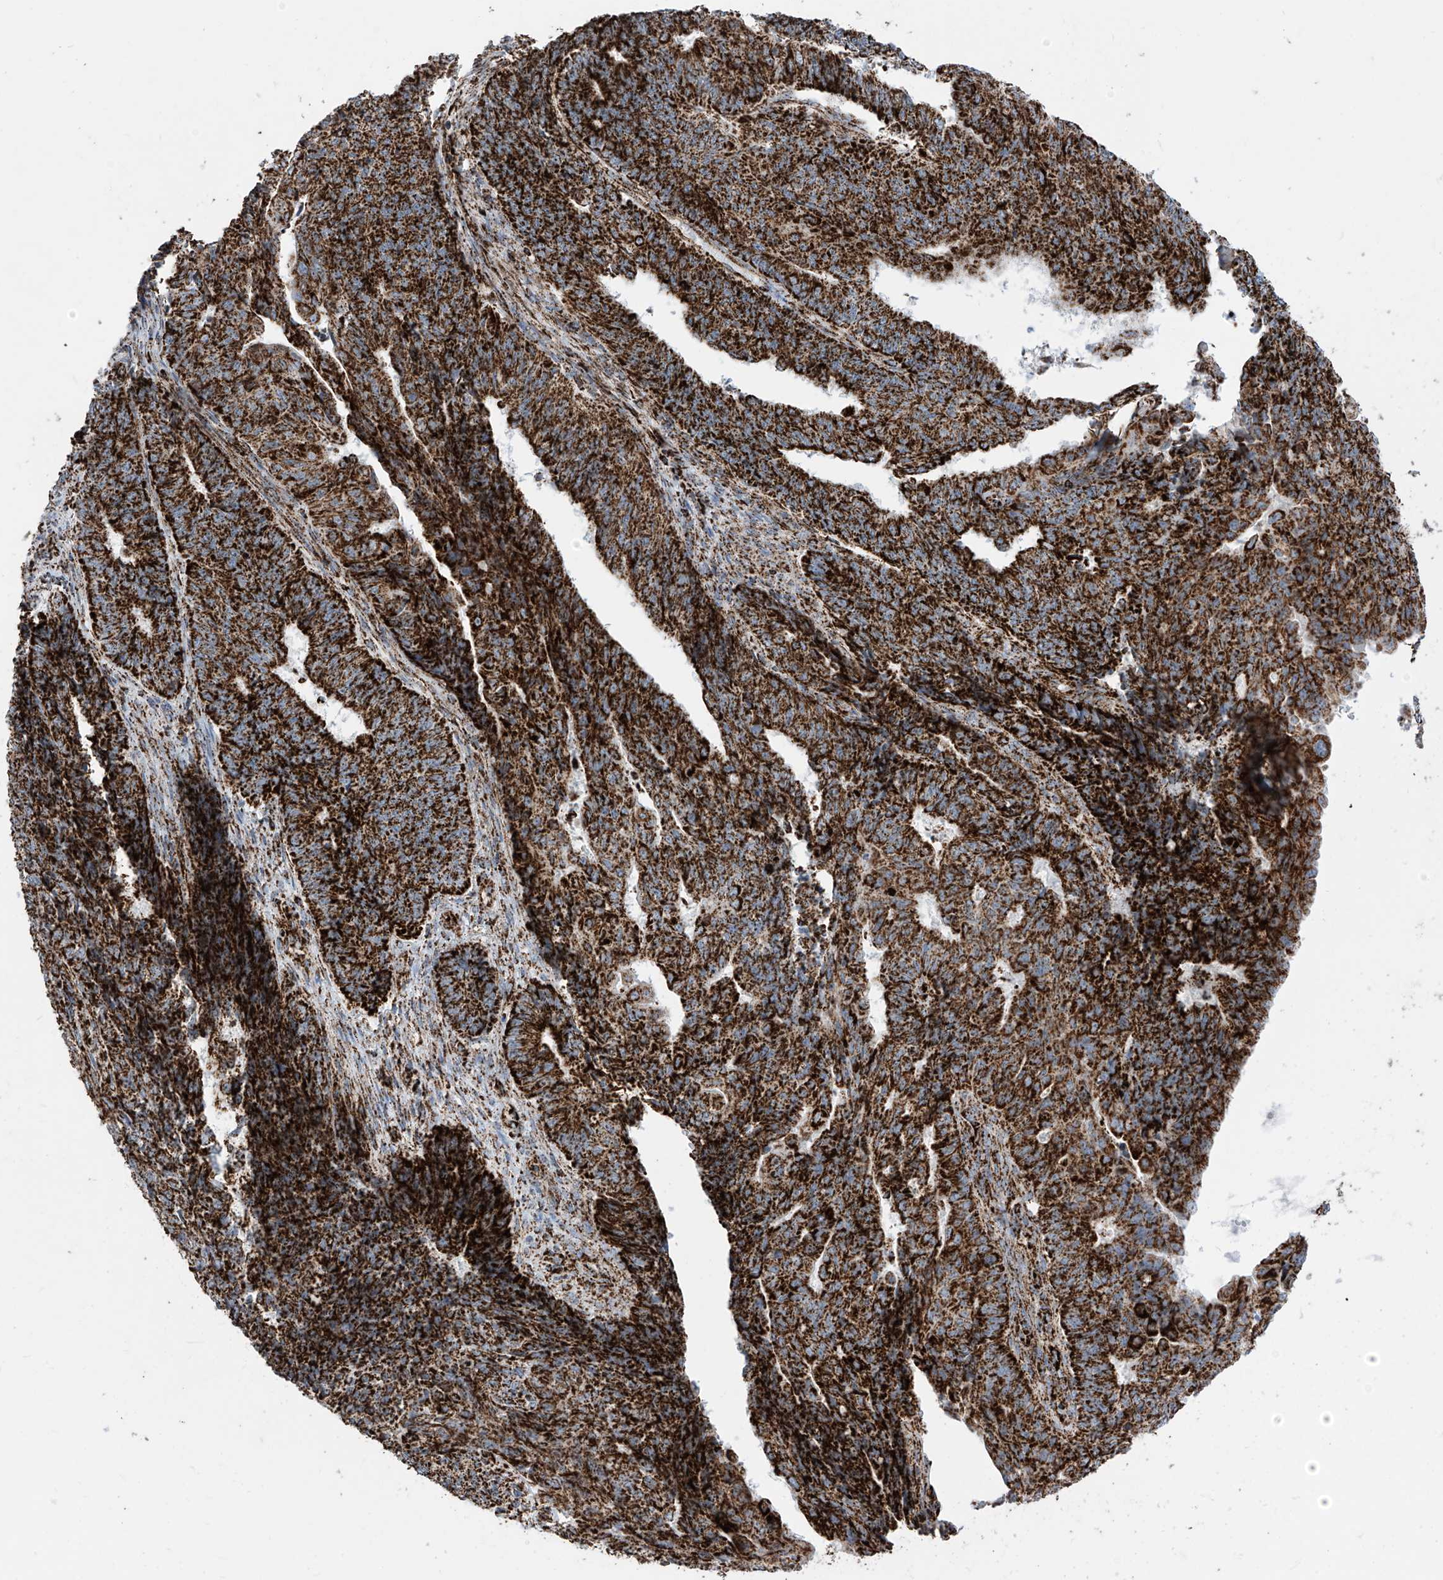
{"staining": {"intensity": "strong", "quantity": ">75%", "location": "cytoplasmic/membranous"}, "tissue": "endometrial cancer", "cell_type": "Tumor cells", "image_type": "cancer", "snomed": [{"axis": "morphology", "description": "Adenocarcinoma, NOS"}, {"axis": "topography", "description": "Endometrium"}], "caption": "Brown immunohistochemical staining in human endometrial adenocarcinoma demonstrates strong cytoplasmic/membranous expression in about >75% of tumor cells.", "gene": "COX5B", "patient": {"sex": "female", "age": 32}}